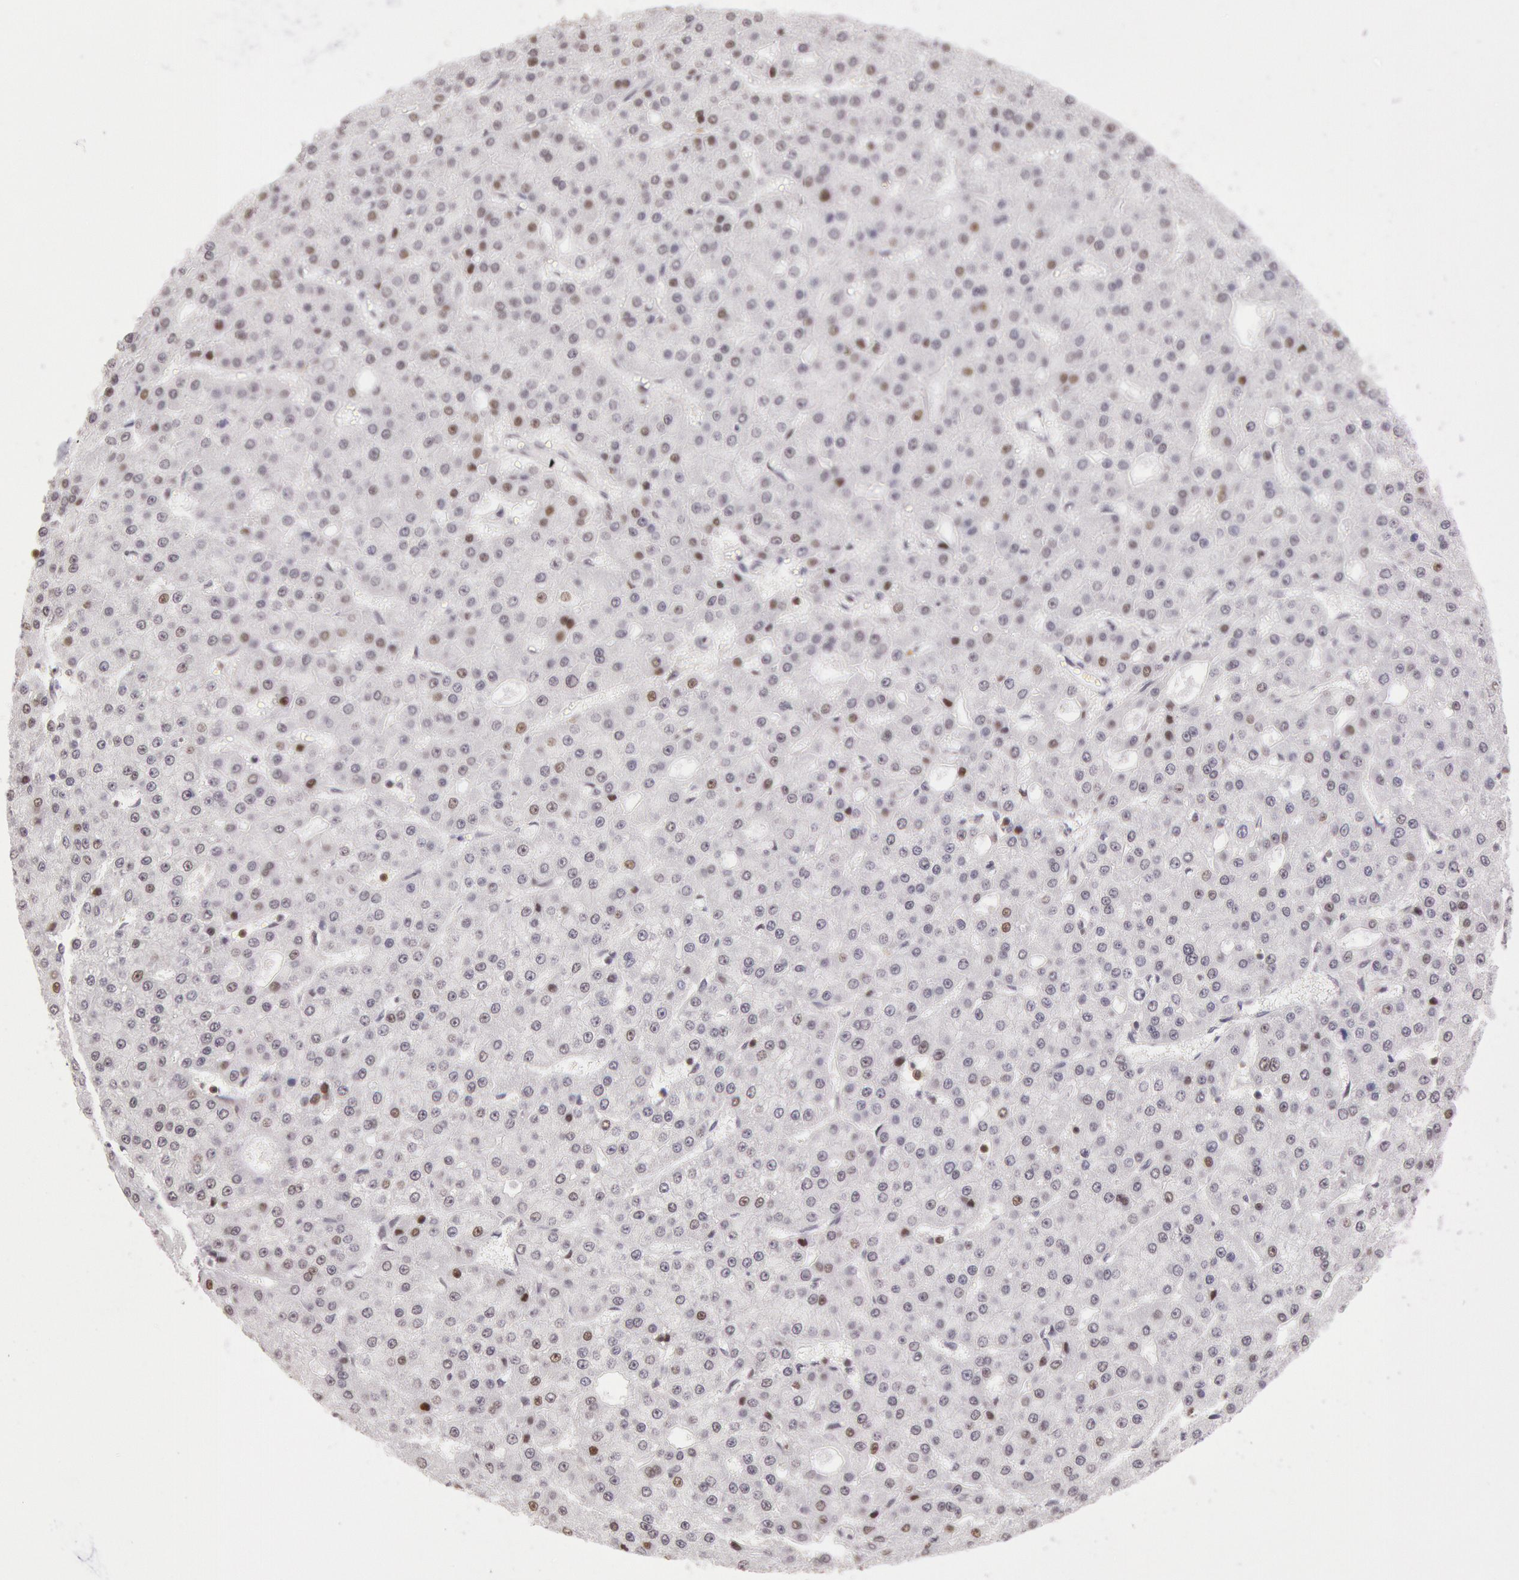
{"staining": {"intensity": "moderate", "quantity": "25%-75%", "location": "nuclear"}, "tissue": "liver cancer", "cell_type": "Tumor cells", "image_type": "cancer", "snomed": [{"axis": "morphology", "description": "Carcinoma, Hepatocellular, NOS"}, {"axis": "topography", "description": "Liver"}], "caption": "The image reveals immunohistochemical staining of liver cancer. There is moderate nuclear staining is appreciated in approximately 25%-75% of tumor cells.", "gene": "ESS2", "patient": {"sex": "male", "age": 47}}